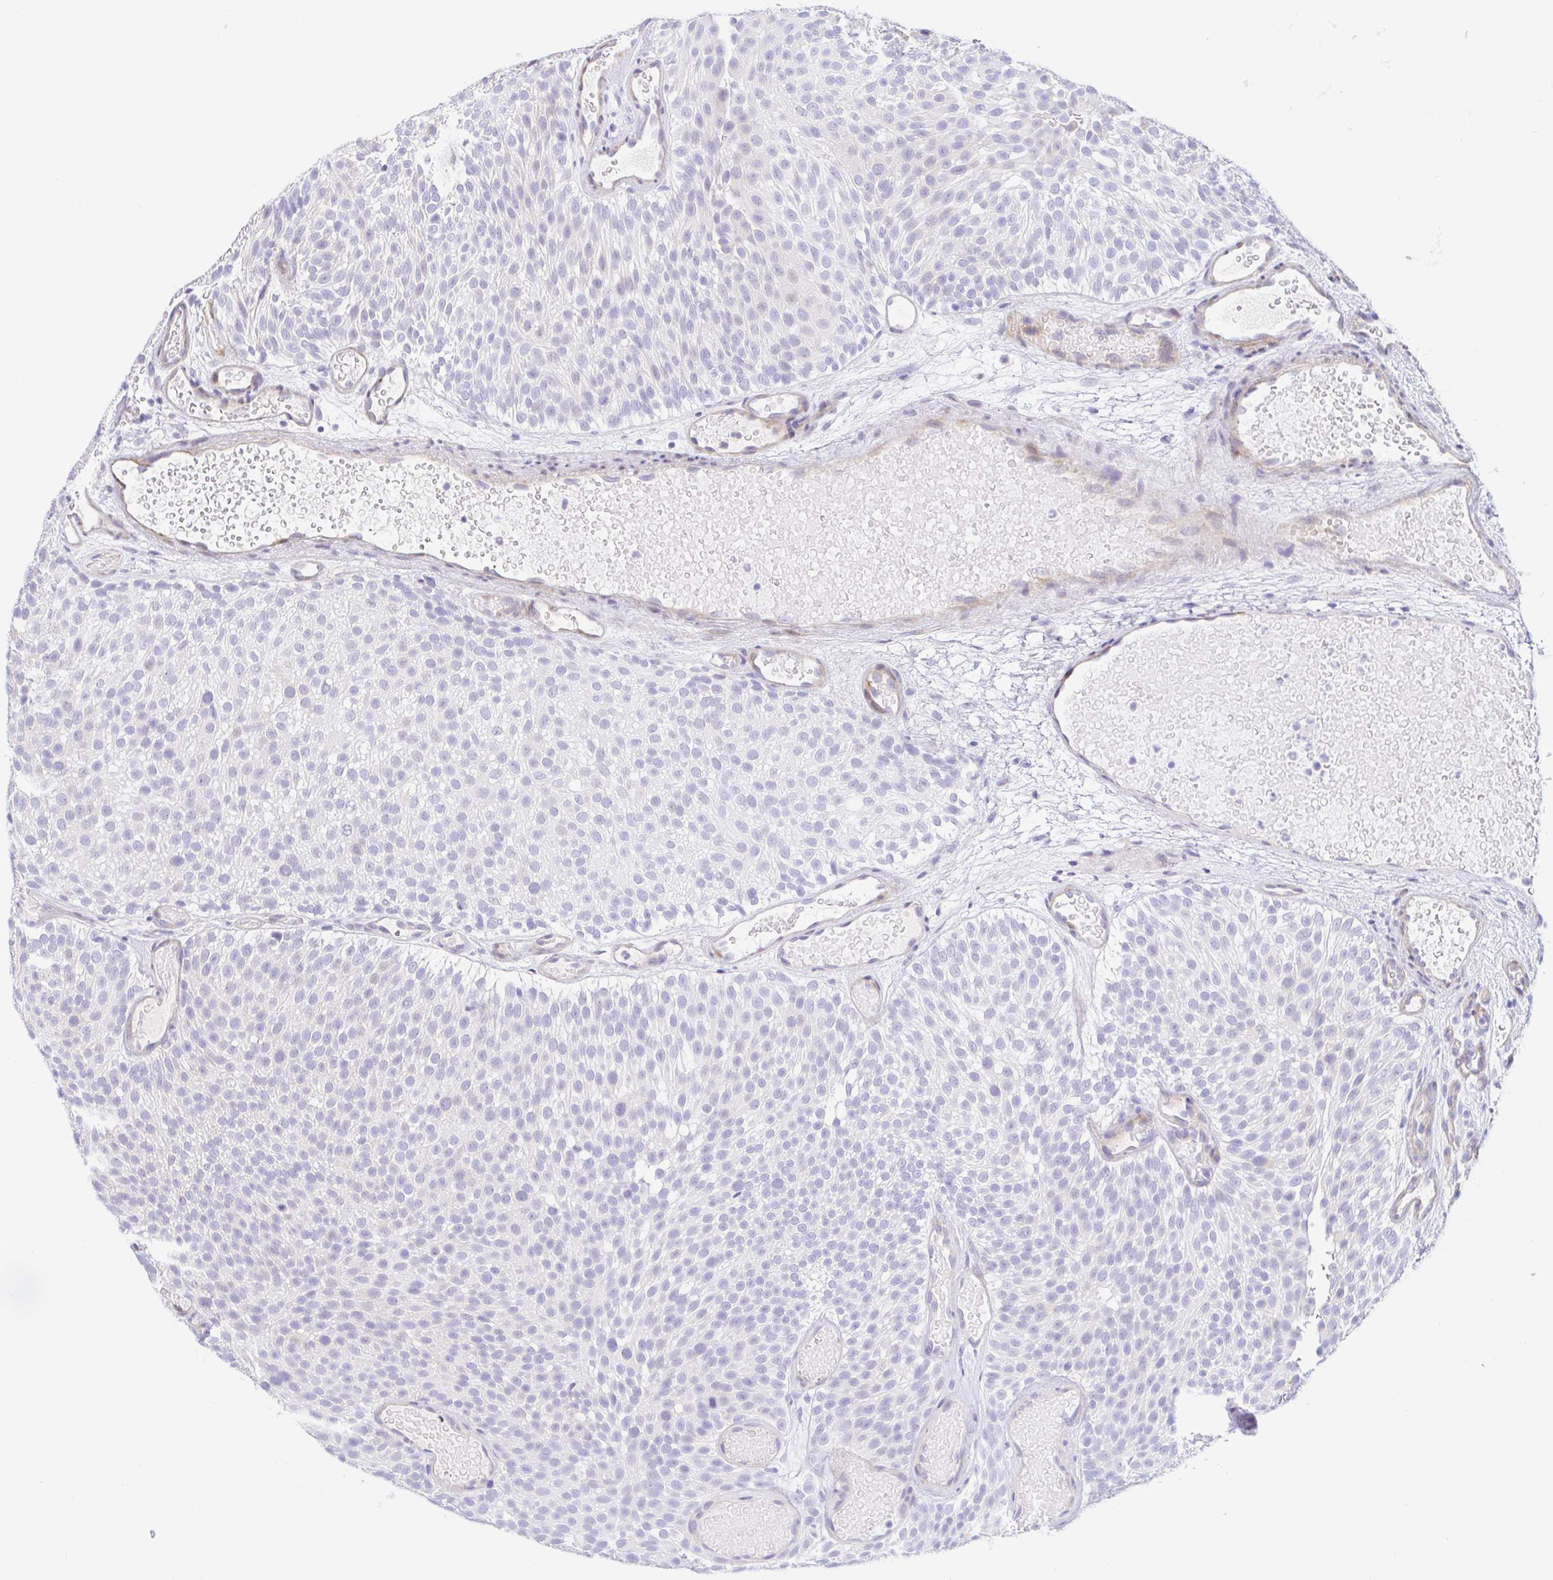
{"staining": {"intensity": "negative", "quantity": "none", "location": "none"}, "tissue": "urothelial cancer", "cell_type": "Tumor cells", "image_type": "cancer", "snomed": [{"axis": "morphology", "description": "Urothelial carcinoma, Low grade"}, {"axis": "topography", "description": "Urinary bladder"}], "caption": "Immunohistochemistry of human urothelial cancer shows no positivity in tumor cells. (DAB (3,3'-diaminobenzidine) immunohistochemistry (IHC) visualized using brightfield microscopy, high magnification).", "gene": "PINLYP", "patient": {"sex": "male", "age": 78}}